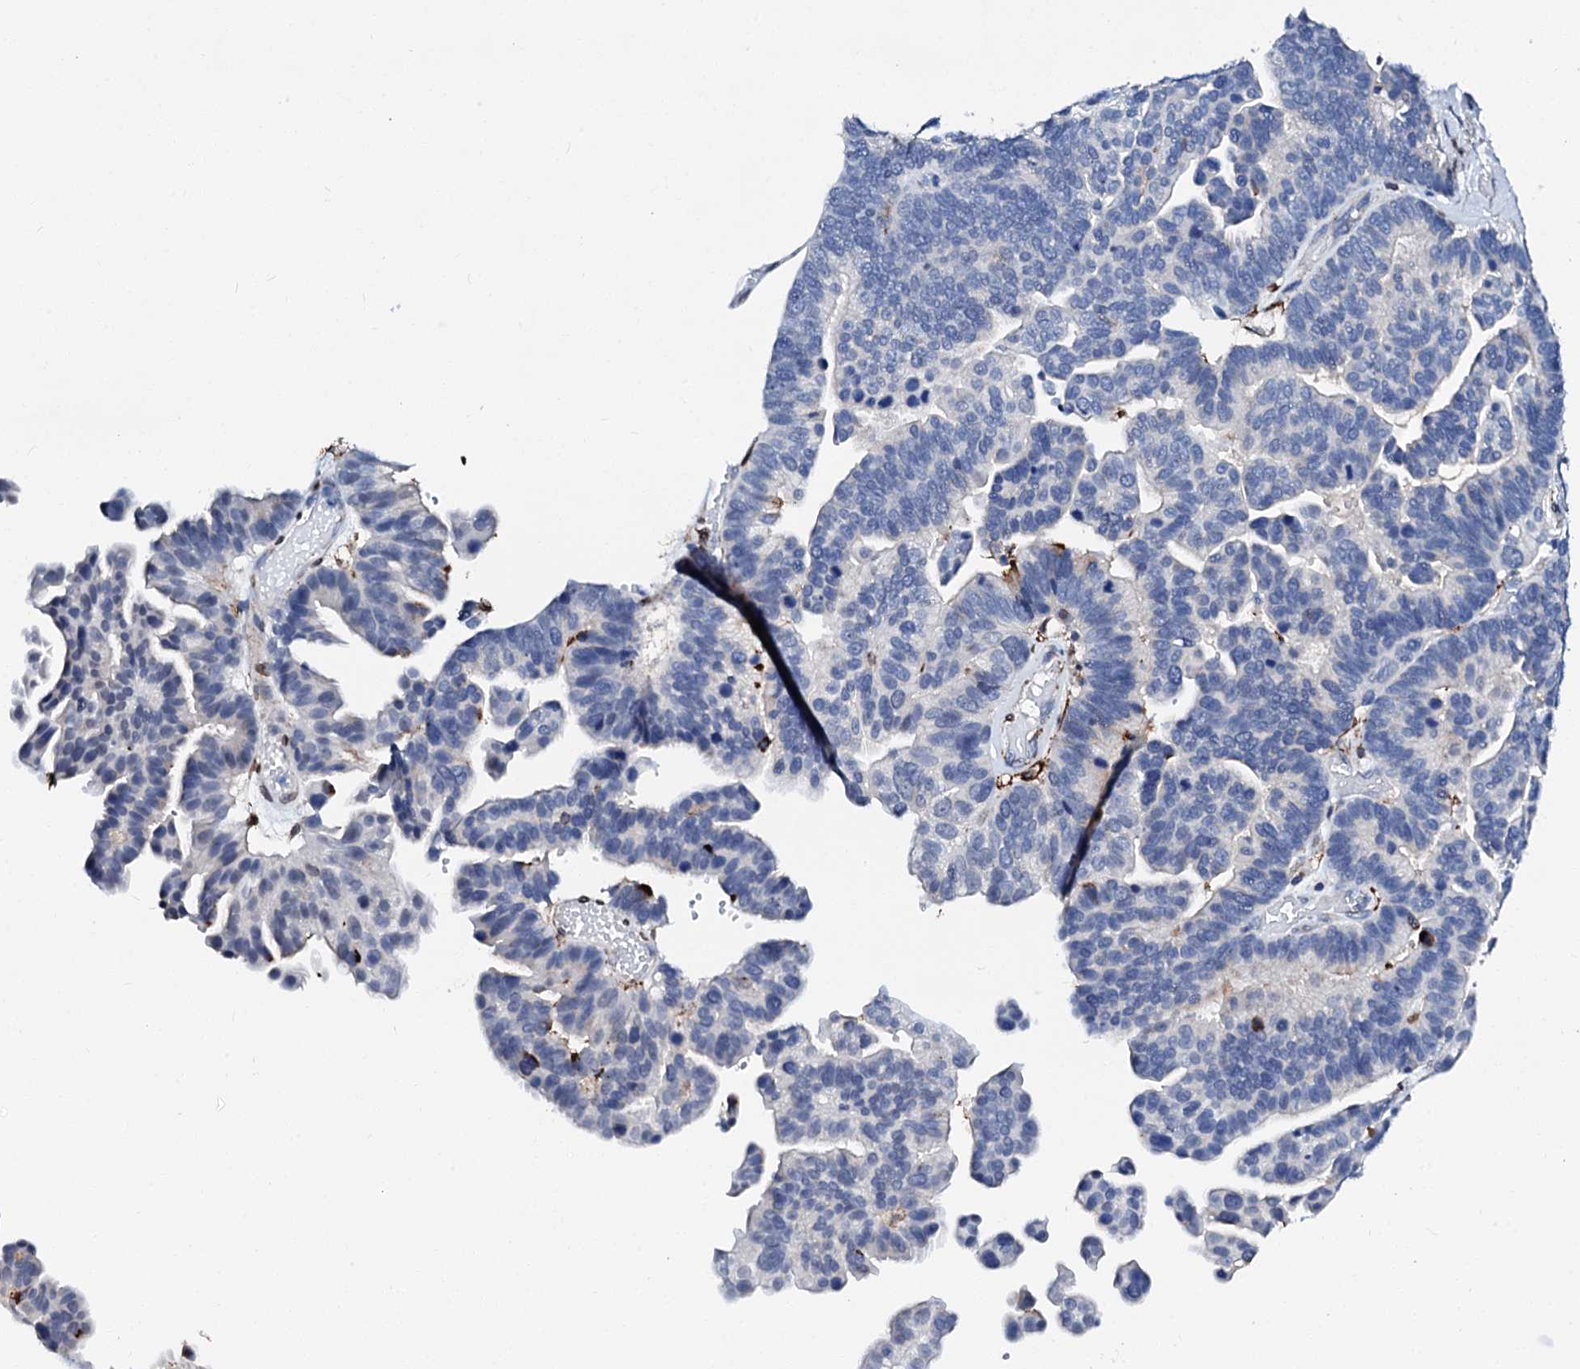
{"staining": {"intensity": "negative", "quantity": "none", "location": "none"}, "tissue": "ovarian cancer", "cell_type": "Tumor cells", "image_type": "cancer", "snomed": [{"axis": "morphology", "description": "Cystadenocarcinoma, serous, NOS"}, {"axis": "topography", "description": "Ovary"}], "caption": "The immunohistochemistry (IHC) photomicrograph has no significant positivity in tumor cells of ovarian serous cystadenocarcinoma tissue. (DAB (3,3'-diaminobenzidine) IHC visualized using brightfield microscopy, high magnification).", "gene": "MED13L", "patient": {"sex": "female", "age": 56}}